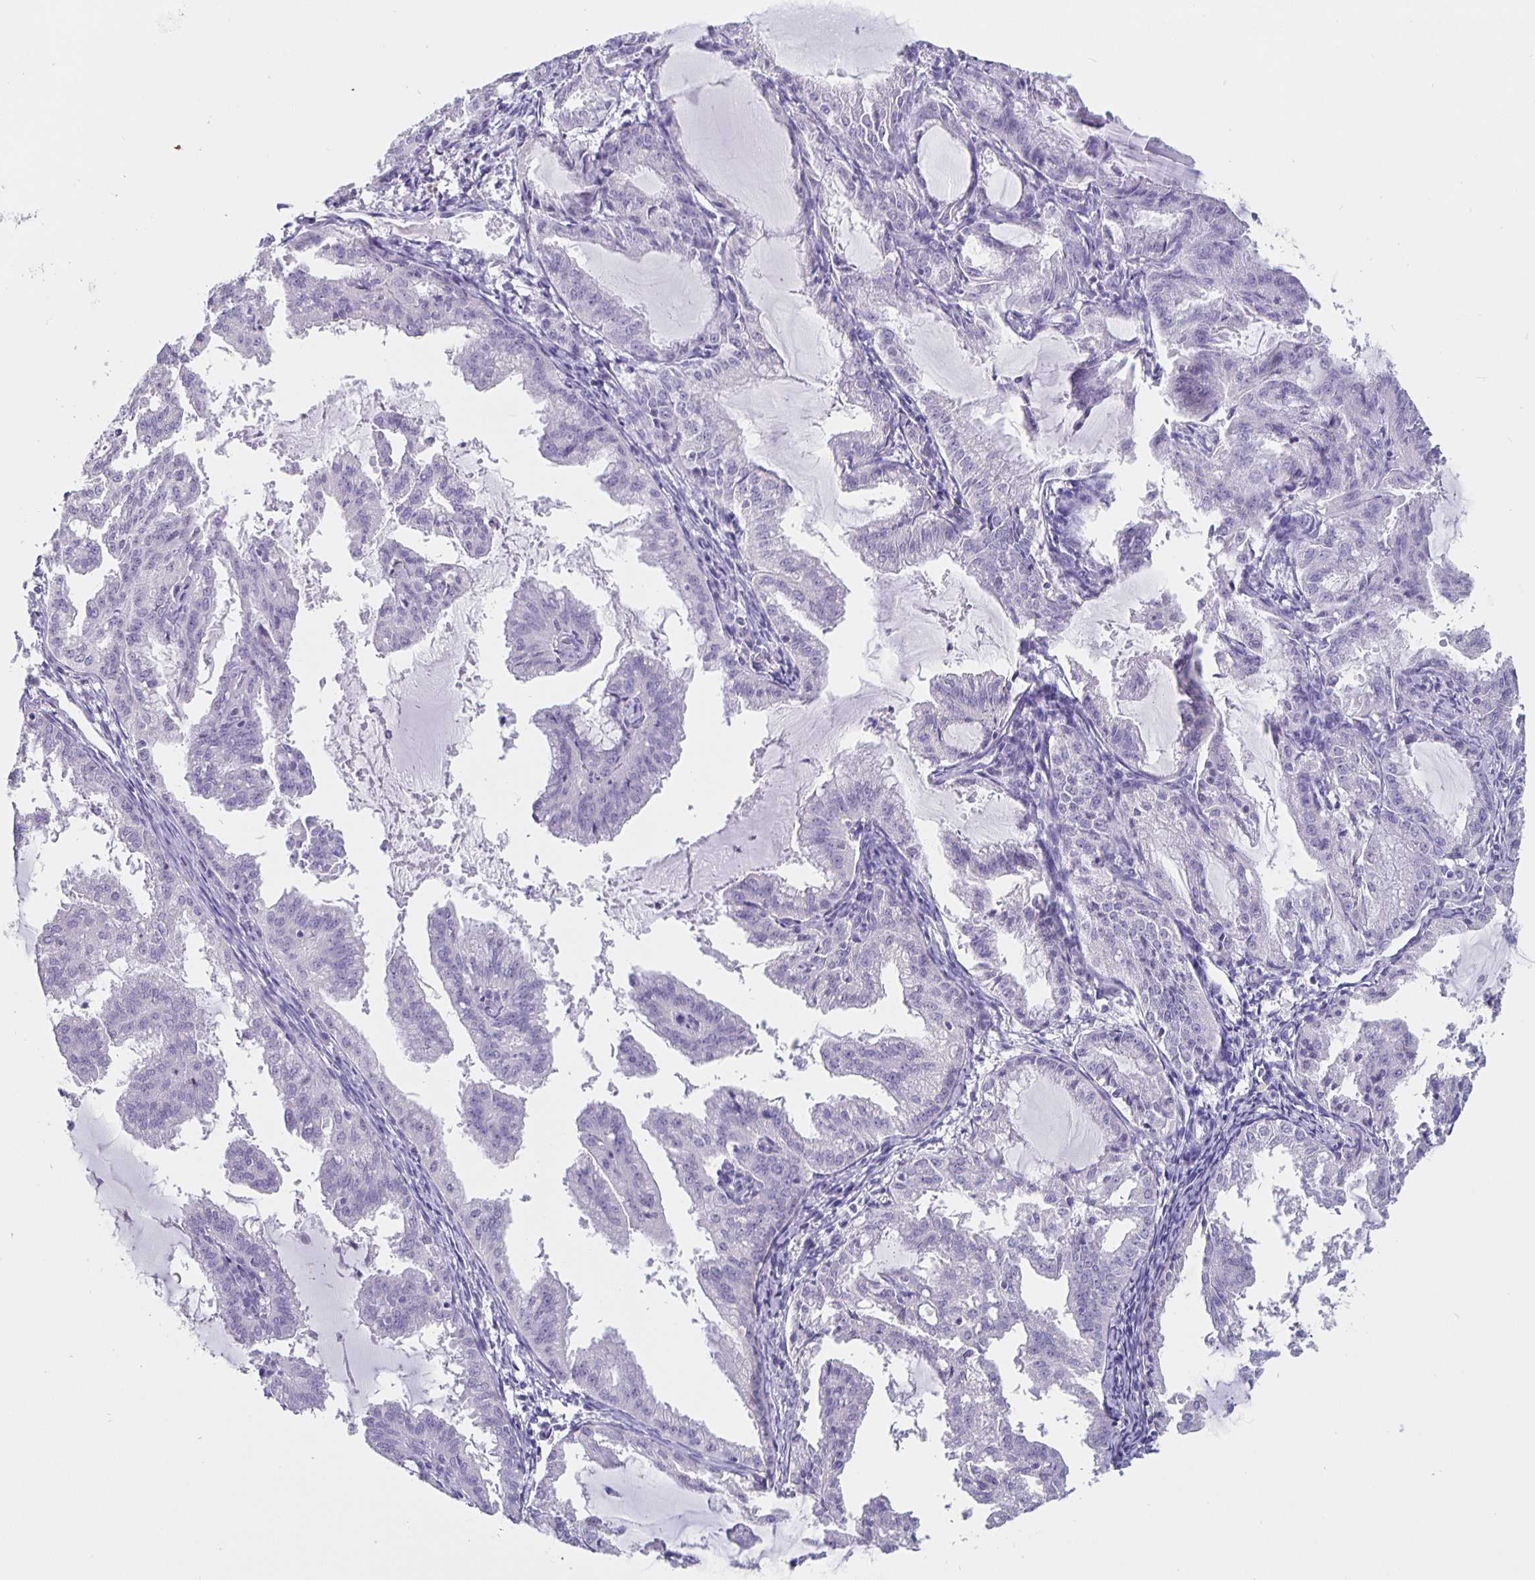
{"staining": {"intensity": "negative", "quantity": "none", "location": "none"}, "tissue": "endometrial cancer", "cell_type": "Tumor cells", "image_type": "cancer", "snomed": [{"axis": "morphology", "description": "Adenocarcinoma, NOS"}, {"axis": "topography", "description": "Endometrium"}], "caption": "The histopathology image demonstrates no significant expression in tumor cells of endometrial adenocarcinoma. (DAB IHC with hematoxylin counter stain).", "gene": "SATB2", "patient": {"sex": "female", "age": 70}}